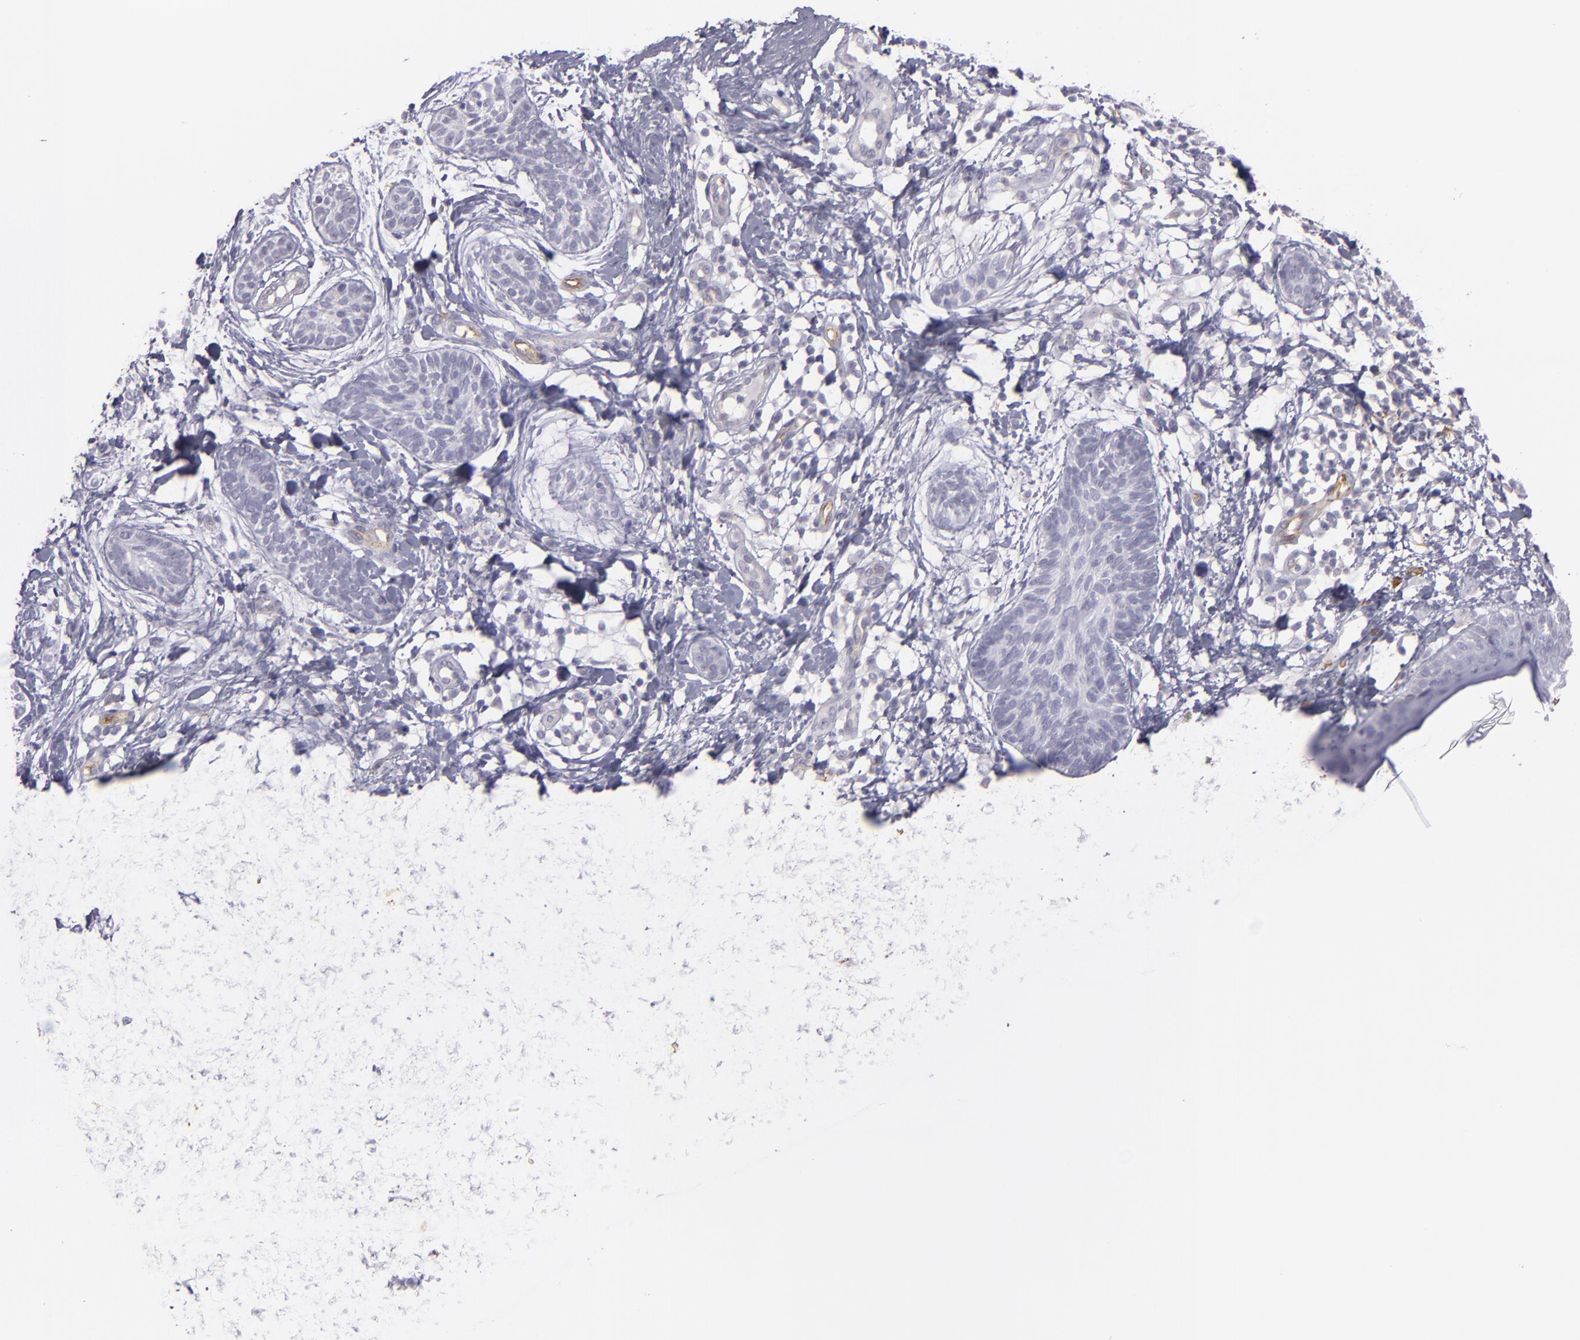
{"staining": {"intensity": "negative", "quantity": "none", "location": "none"}, "tissue": "skin cancer", "cell_type": "Tumor cells", "image_type": "cancer", "snomed": [{"axis": "morphology", "description": "Normal tissue, NOS"}, {"axis": "morphology", "description": "Basal cell carcinoma"}, {"axis": "topography", "description": "Skin"}], "caption": "Immunohistochemistry (IHC) micrograph of neoplastic tissue: skin basal cell carcinoma stained with DAB (3,3'-diaminobenzidine) displays no significant protein positivity in tumor cells. (IHC, brightfield microscopy, high magnification).", "gene": "ACE", "patient": {"sex": "male", "age": 63}}